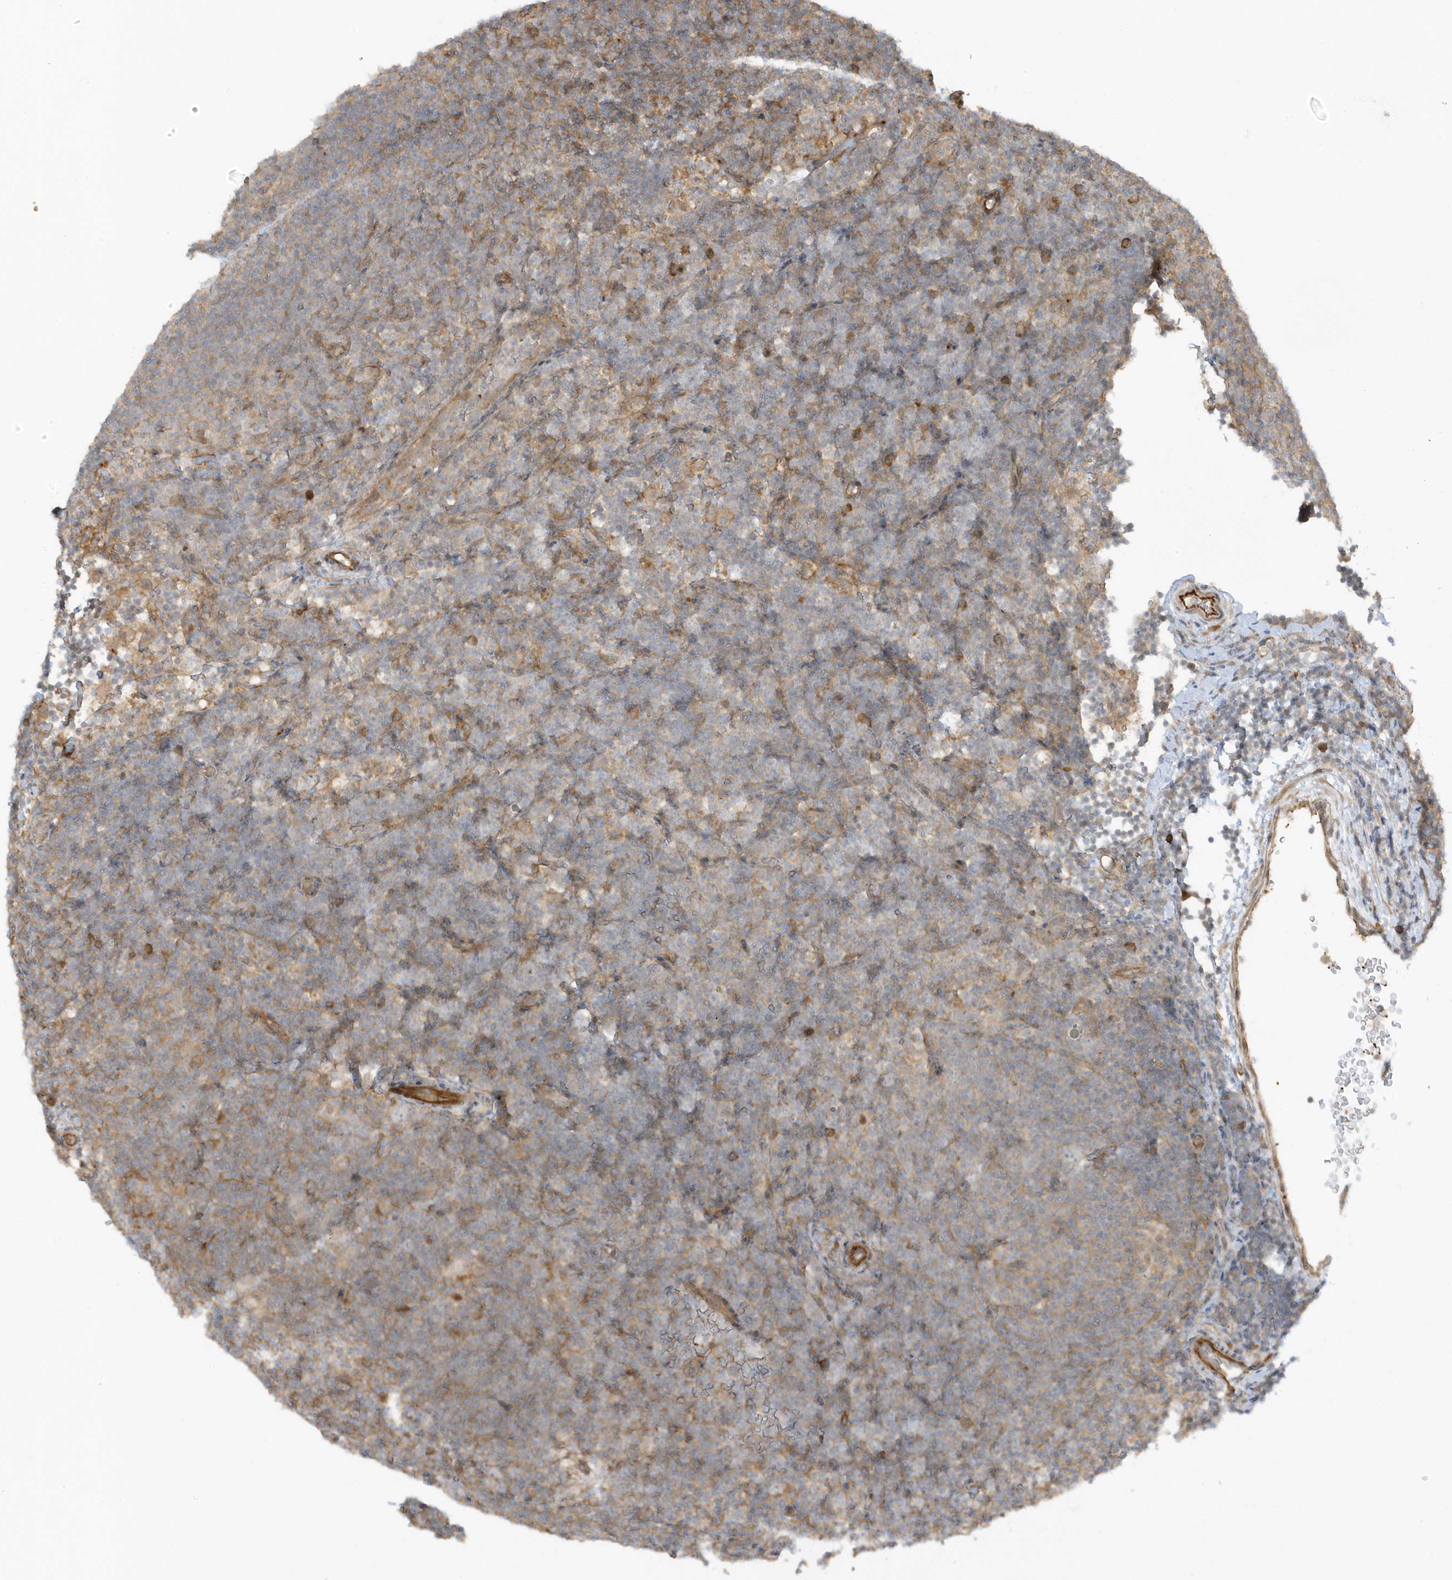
{"staining": {"intensity": "weak", "quantity": "25%-75%", "location": "cytoplasmic/membranous"}, "tissue": "lymphoma", "cell_type": "Tumor cells", "image_type": "cancer", "snomed": [{"axis": "morphology", "description": "Hodgkin's disease, NOS"}, {"axis": "topography", "description": "Lymph node"}], "caption": "IHC photomicrograph of human Hodgkin's disease stained for a protein (brown), which displays low levels of weak cytoplasmic/membranous staining in about 25%-75% of tumor cells.", "gene": "ZBTB8A", "patient": {"sex": "female", "age": 57}}